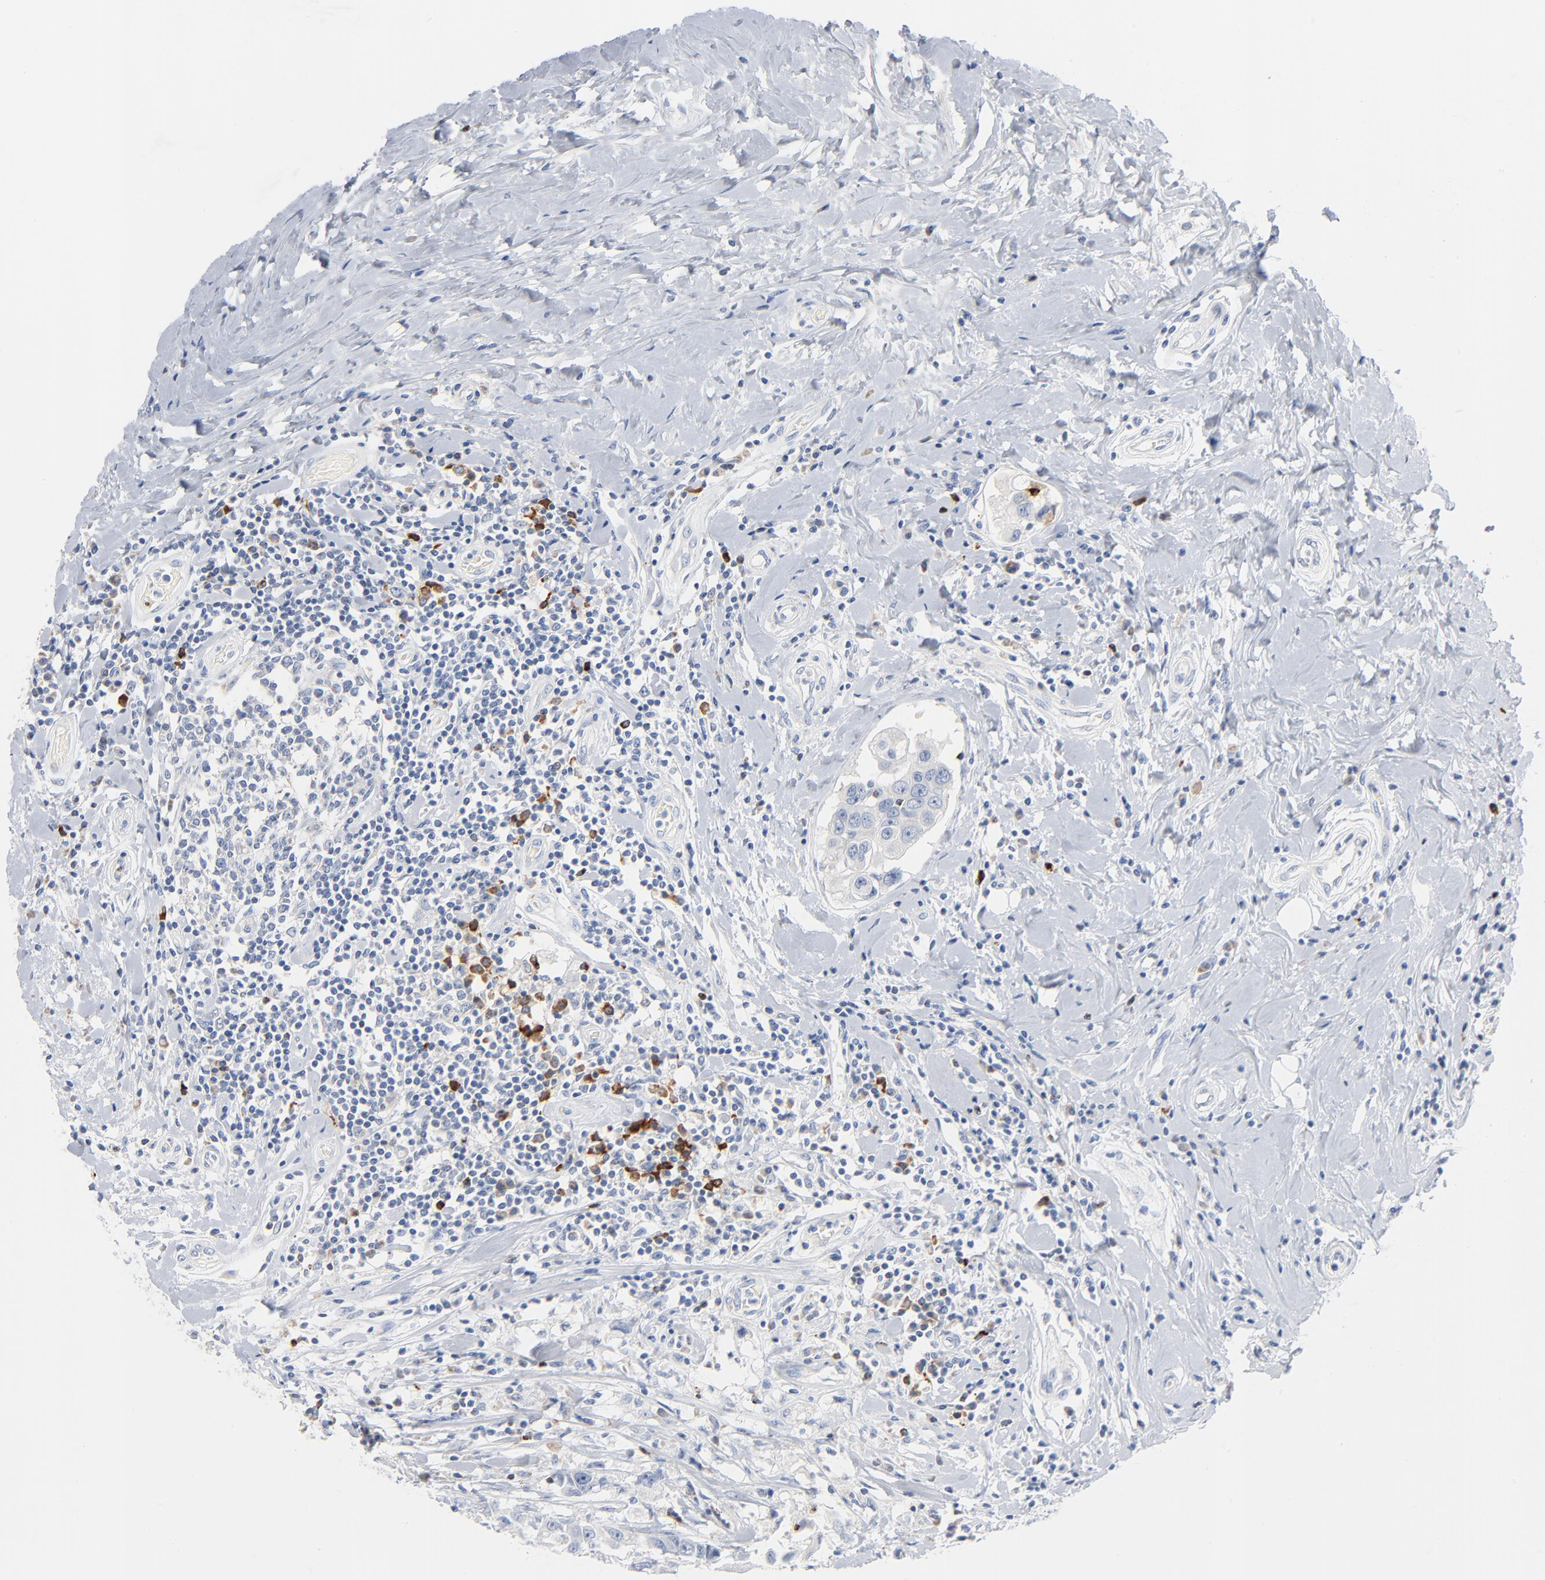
{"staining": {"intensity": "negative", "quantity": "none", "location": "none"}, "tissue": "breast cancer", "cell_type": "Tumor cells", "image_type": "cancer", "snomed": [{"axis": "morphology", "description": "Duct carcinoma"}, {"axis": "topography", "description": "Breast"}], "caption": "The histopathology image reveals no significant staining in tumor cells of breast cancer (invasive ductal carcinoma).", "gene": "GZMB", "patient": {"sex": "female", "age": 27}}